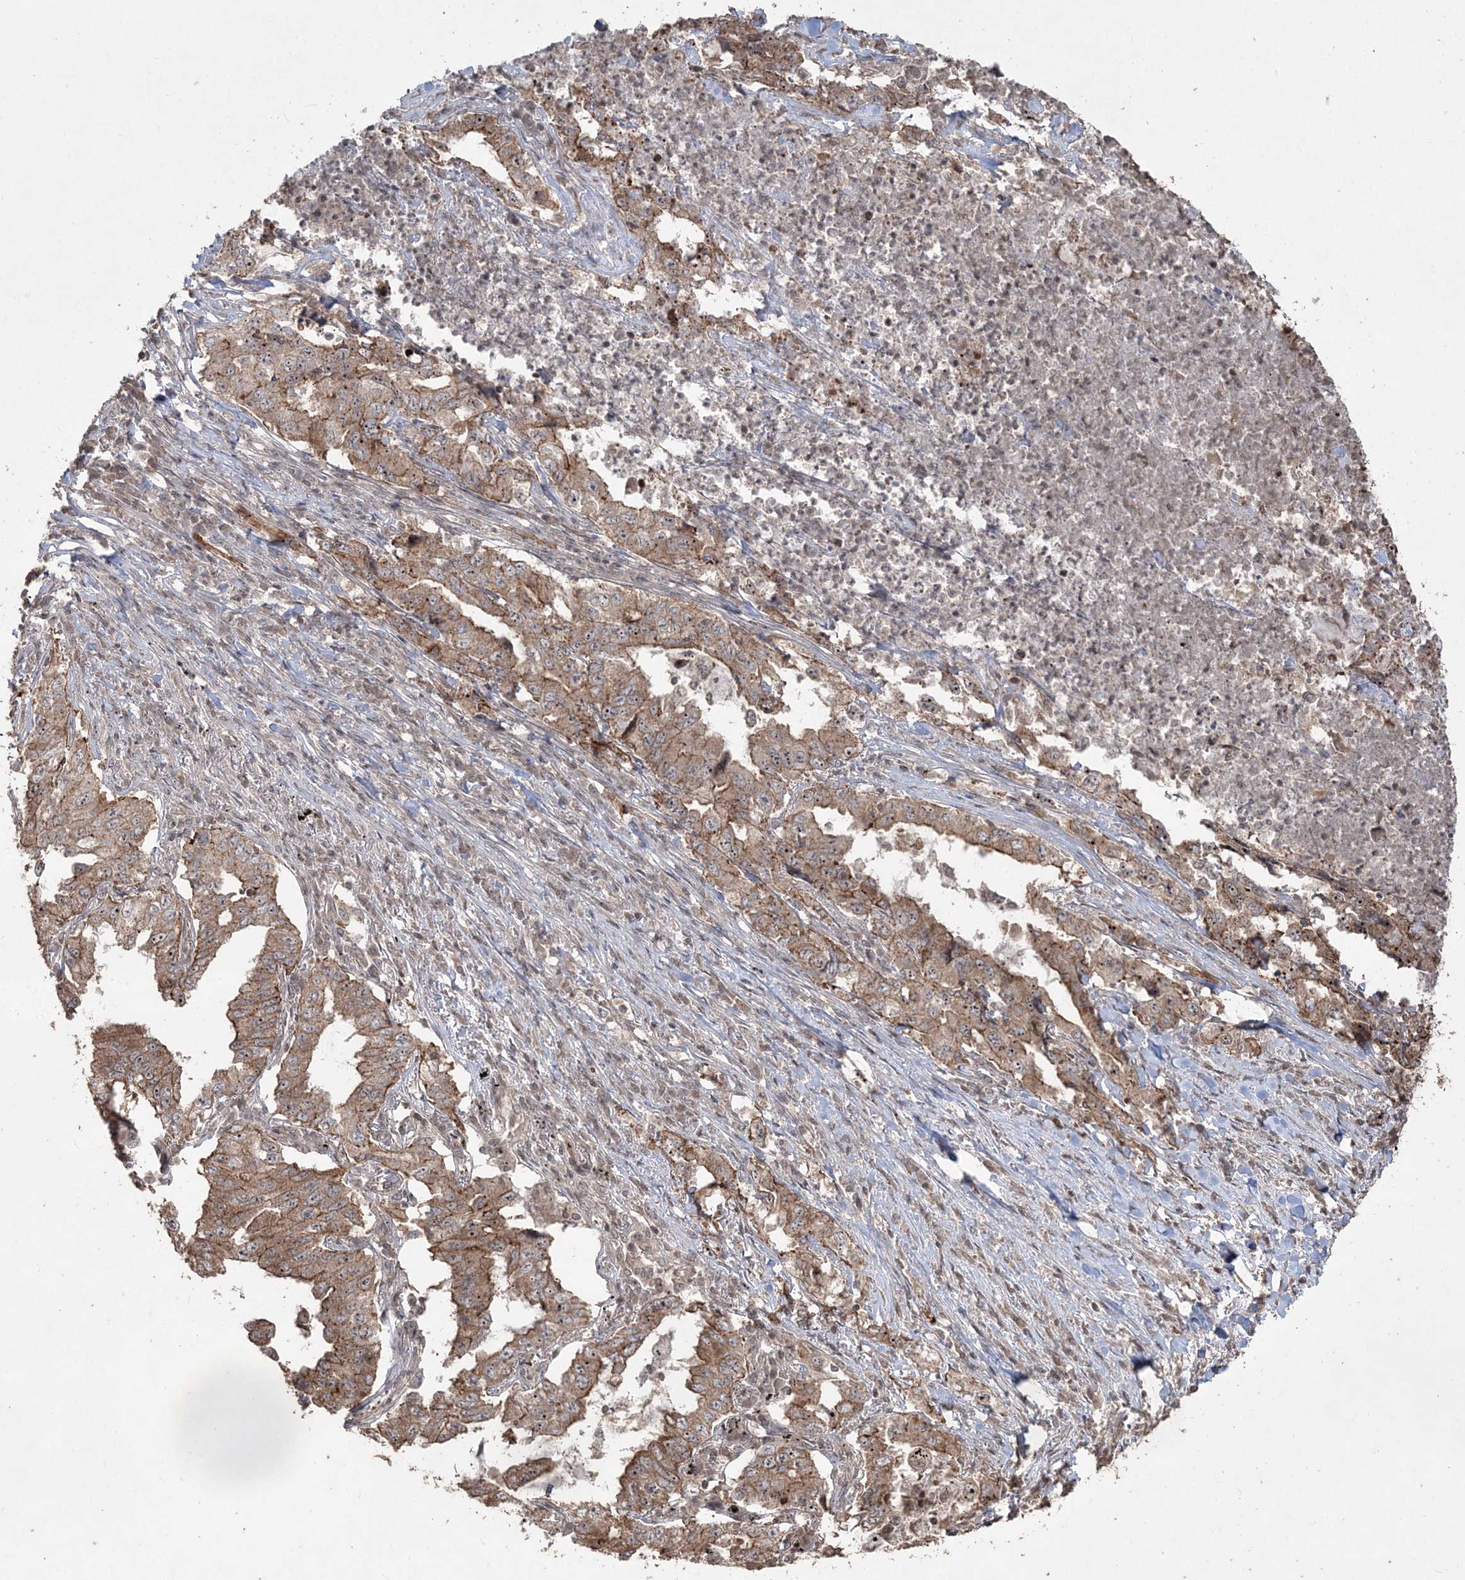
{"staining": {"intensity": "moderate", "quantity": ">75%", "location": "cytoplasmic/membranous,nuclear"}, "tissue": "lung cancer", "cell_type": "Tumor cells", "image_type": "cancer", "snomed": [{"axis": "morphology", "description": "Adenocarcinoma, NOS"}, {"axis": "topography", "description": "Lung"}], "caption": "High-magnification brightfield microscopy of lung cancer (adenocarcinoma) stained with DAB (brown) and counterstained with hematoxylin (blue). tumor cells exhibit moderate cytoplasmic/membranous and nuclear staining is identified in approximately>75% of cells.", "gene": "EHHADH", "patient": {"sex": "female", "age": 51}}